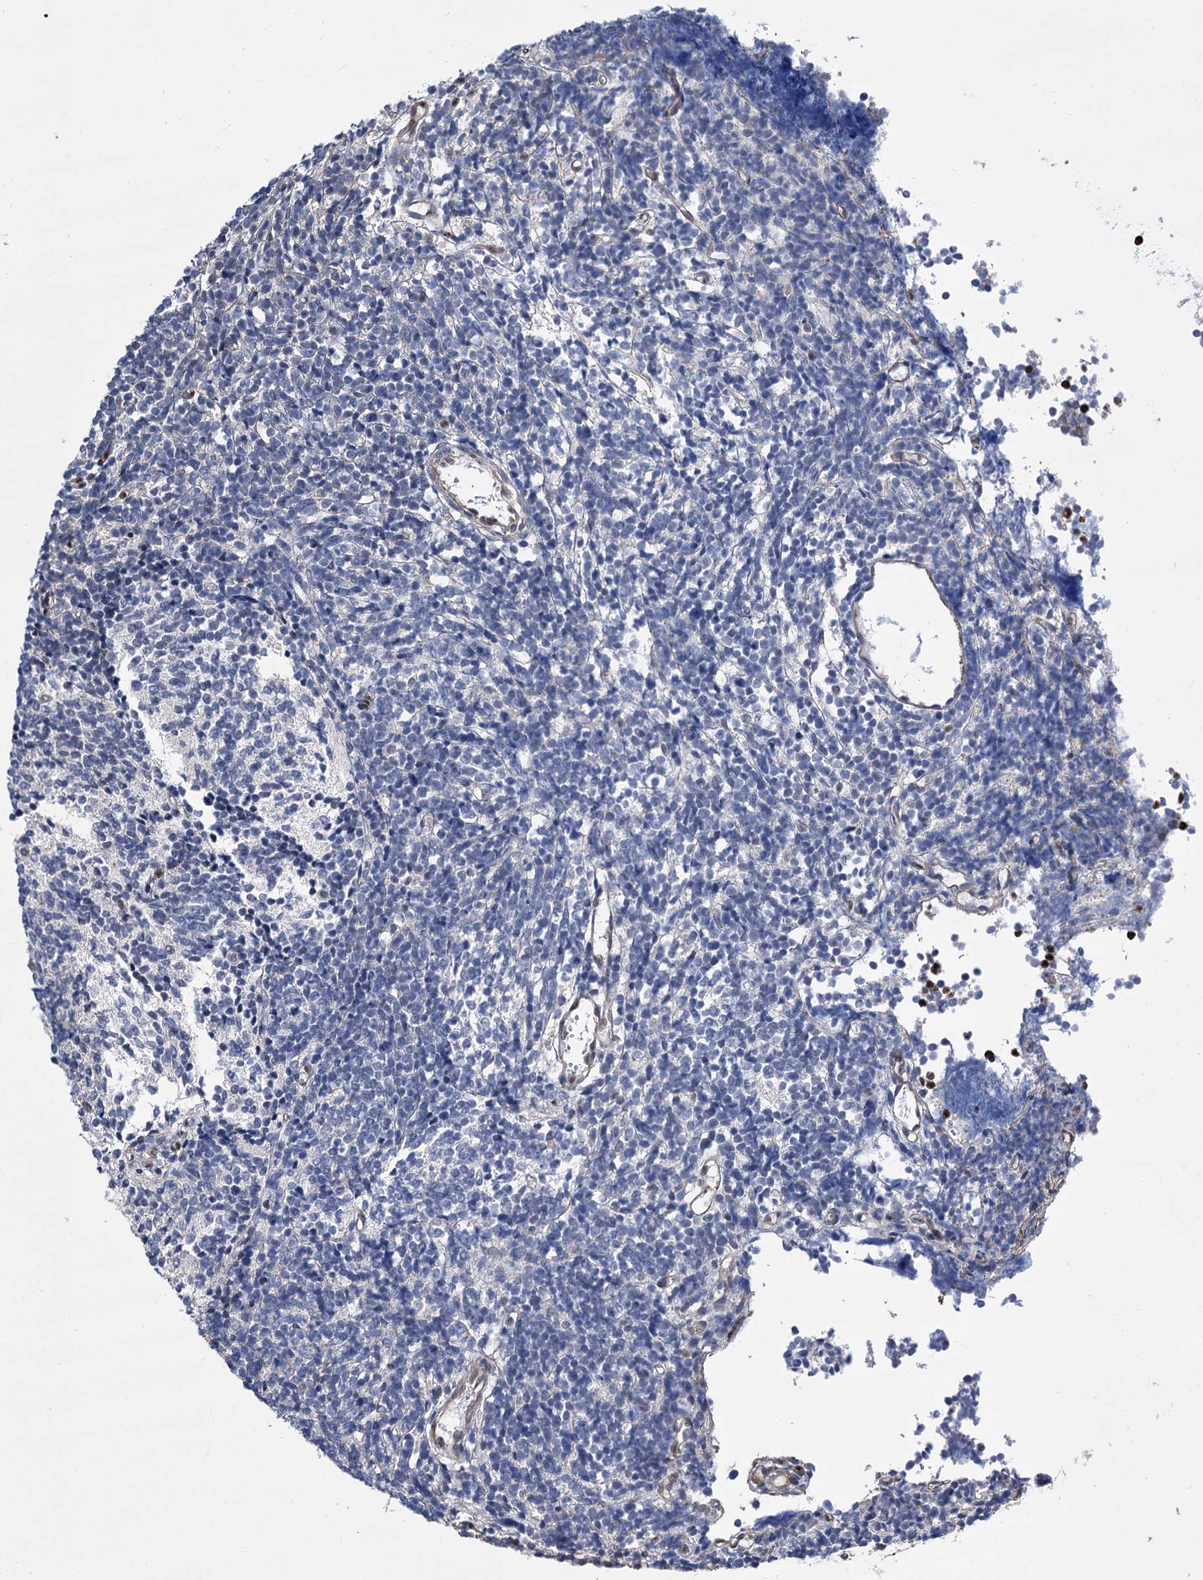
{"staining": {"intensity": "weak", "quantity": "<25%", "location": "nuclear"}, "tissue": "glioma", "cell_type": "Tumor cells", "image_type": "cancer", "snomed": [{"axis": "morphology", "description": "Glioma, malignant, Low grade"}, {"axis": "topography", "description": "Brain"}], "caption": "DAB immunohistochemical staining of malignant low-grade glioma shows no significant positivity in tumor cells.", "gene": "CHMP7", "patient": {"sex": "female", "age": 1}}